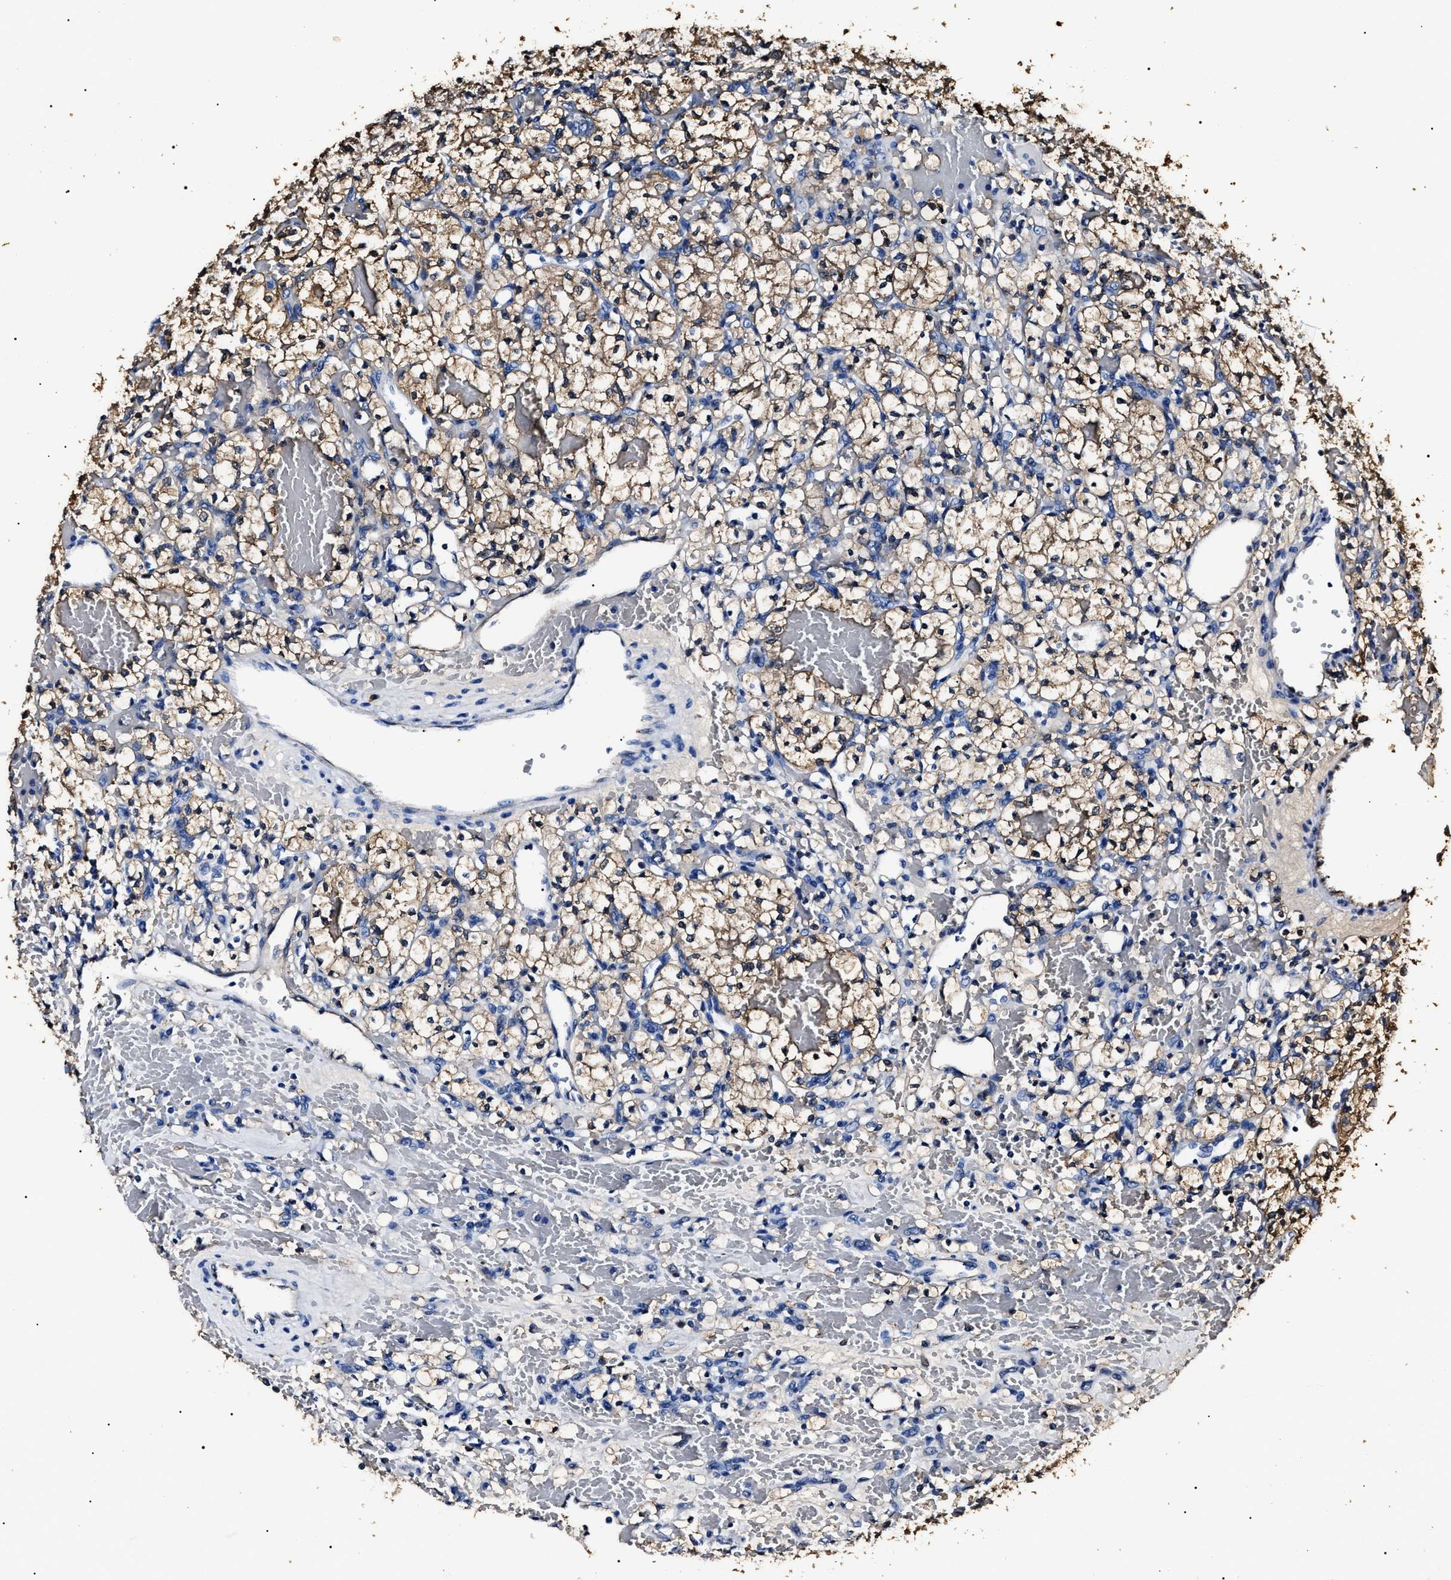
{"staining": {"intensity": "moderate", "quantity": "<25%", "location": "cytoplasmic/membranous"}, "tissue": "renal cancer", "cell_type": "Tumor cells", "image_type": "cancer", "snomed": [{"axis": "morphology", "description": "Adenocarcinoma, NOS"}, {"axis": "topography", "description": "Kidney"}], "caption": "Immunohistochemical staining of adenocarcinoma (renal) exhibits moderate cytoplasmic/membranous protein staining in approximately <25% of tumor cells.", "gene": "ALDH1A1", "patient": {"sex": "female", "age": 60}}